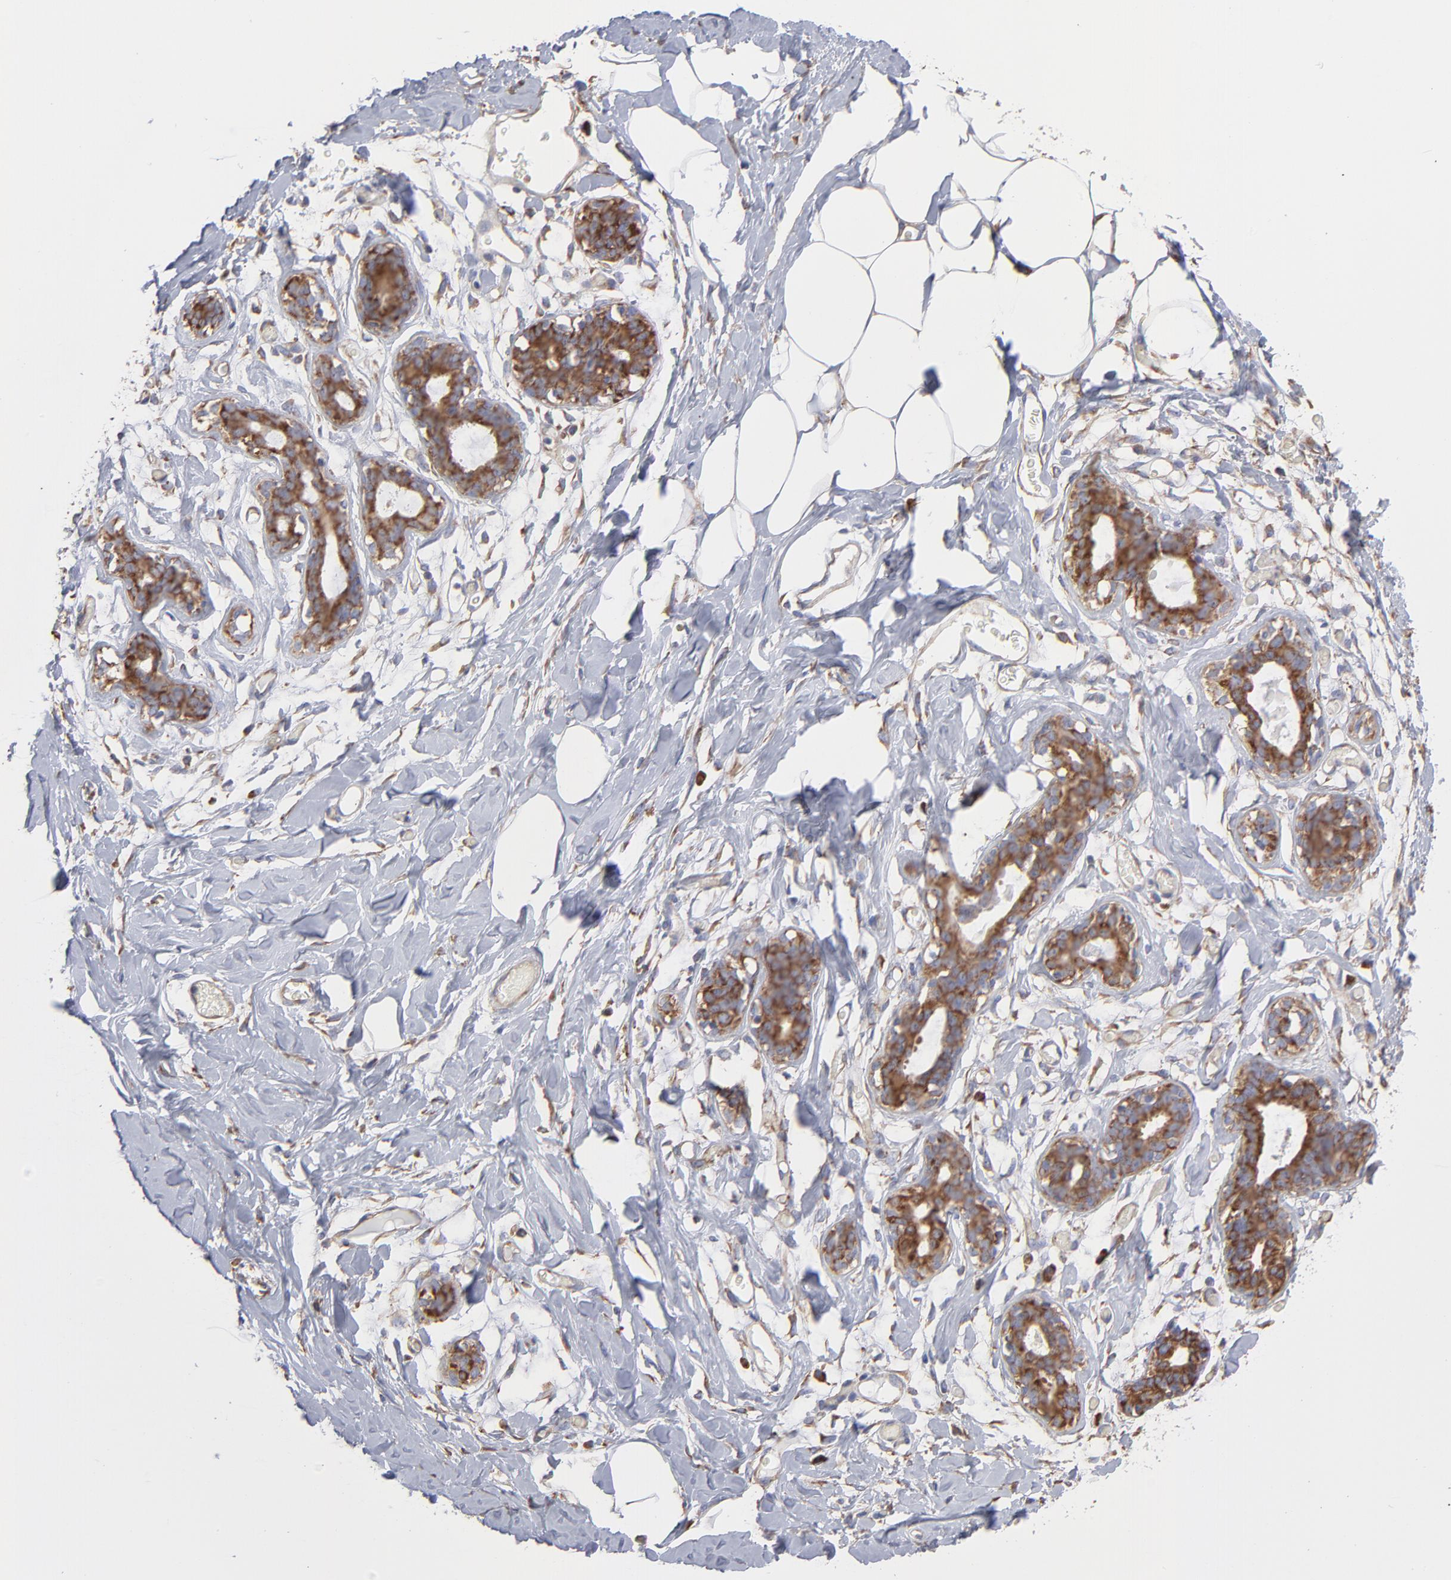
{"staining": {"intensity": "weak", "quantity": ">75%", "location": "cytoplasmic/membranous"}, "tissue": "breast", "cell_type": "Adipocytes", "image_type": "normal", "snomed": [{"axis": "morphology", "description": "Normal tissue, NOS"}, {"axis": "topography", "description": "Breast"}, {"axis": "topography", "description": "Adipose tissue"}], "caption": "A micrograph of breast stained for a protein displays weak cytoplasmic/membranous brown staining in adipocytes. Using DAB (3,3'-diaminobenzidine) (brown) and hematoxylin (blue) stains, captured at high magnification using brightfield microscopy.", "gene": "RPL3", "patient": {"sex": "female", "age": 25}}